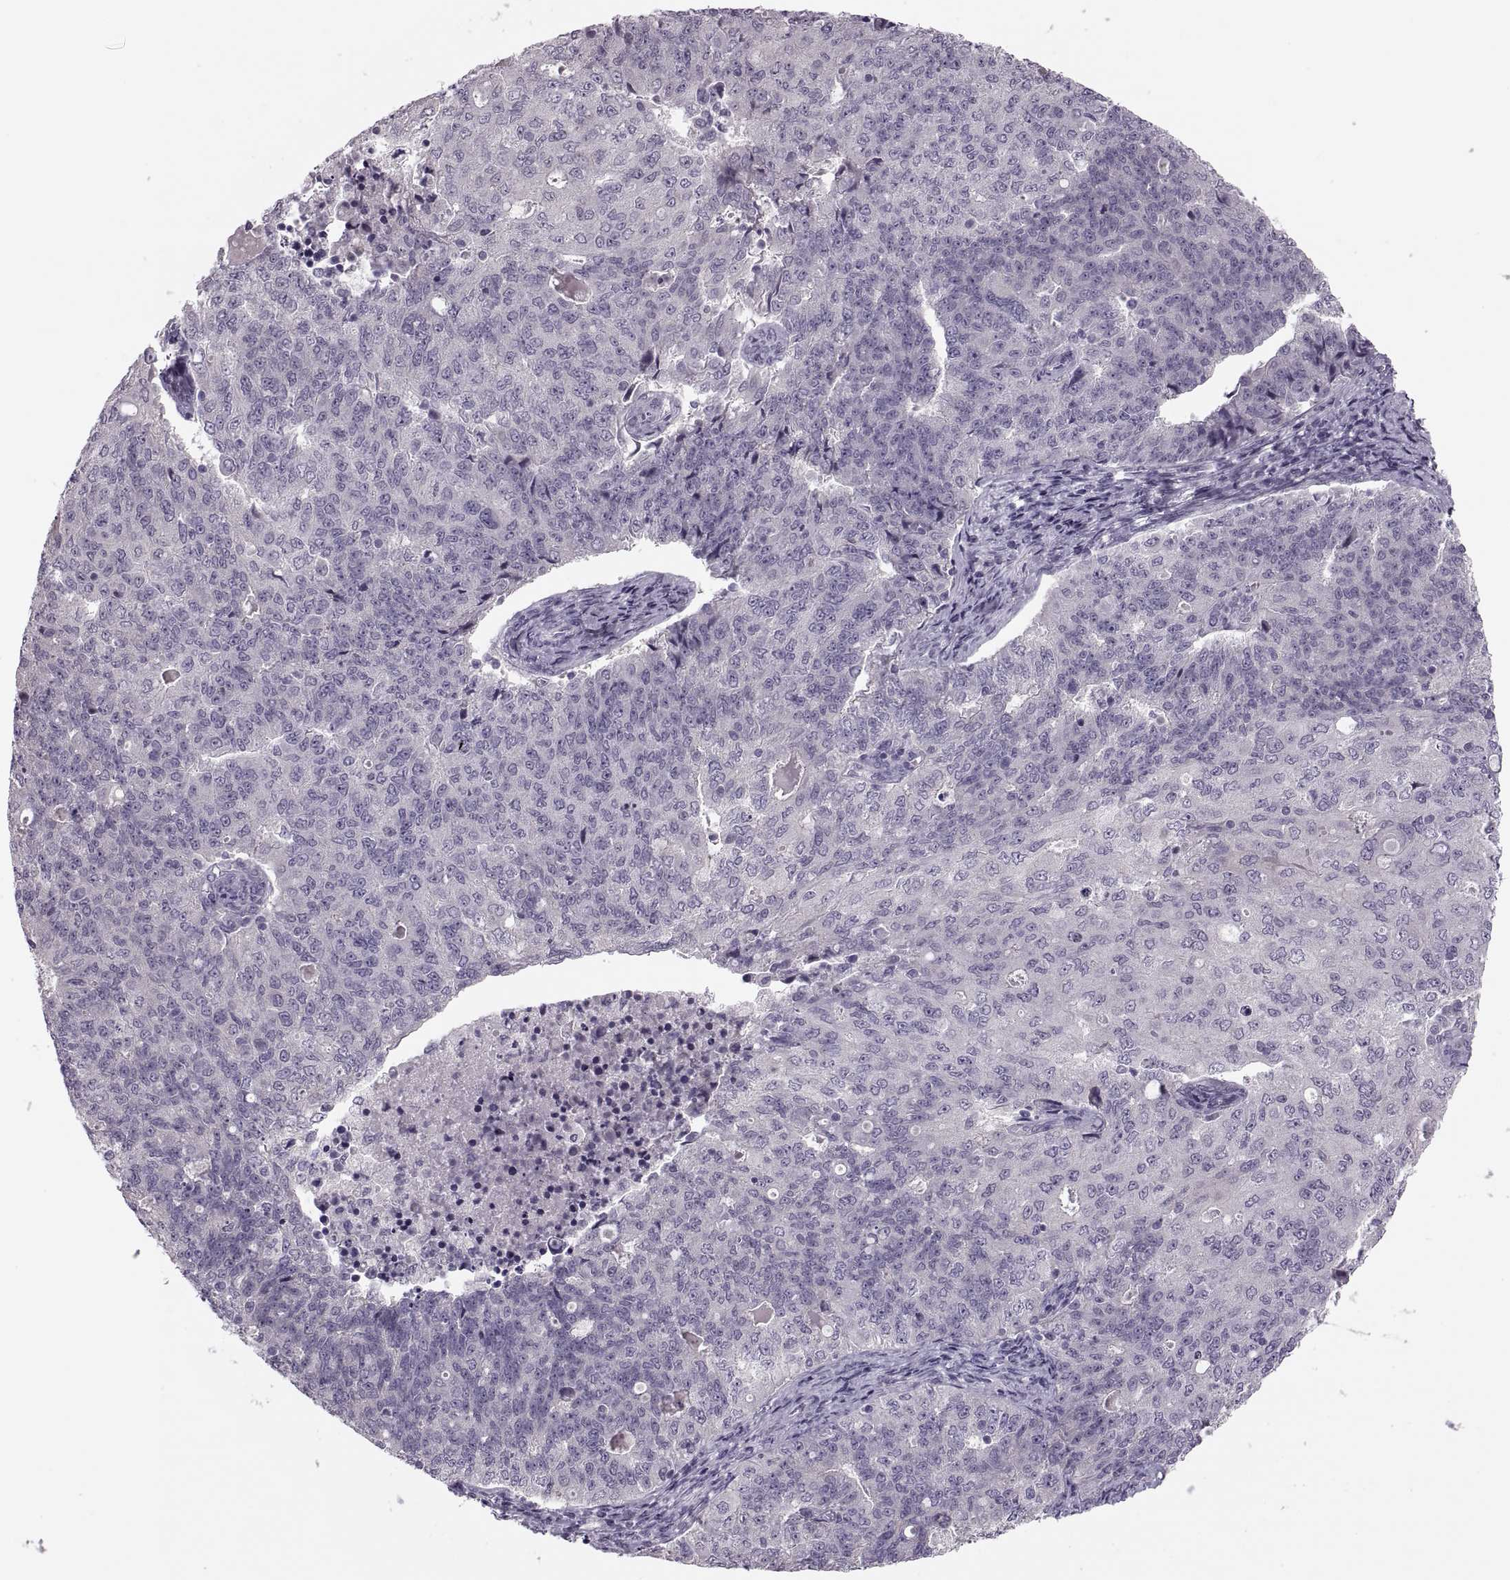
{"staining": {"intensity": "negative", "quantity": "none", "location": "none"}, "tissue": "endometrial cancer", "cell_type": "Tumor cells", "image_type": "cancer", "snomed": [{"axis": "morphology", "description": "Adenocarcinoma, NOS"}, {"axis": "topography", "description": "Endometrium"}], "caption": "DAB immunohistochemical staining of adenocarcinoma (endometrial) displays no significant expression in tumor cells. (DAB (3,3'-diaminobenzidine) immunohistochemistry (IHC) visualized using brightfield microscopy, high magnification).", "gene": "PRSS54", "patient": {"sex": "female", "age": 43}}